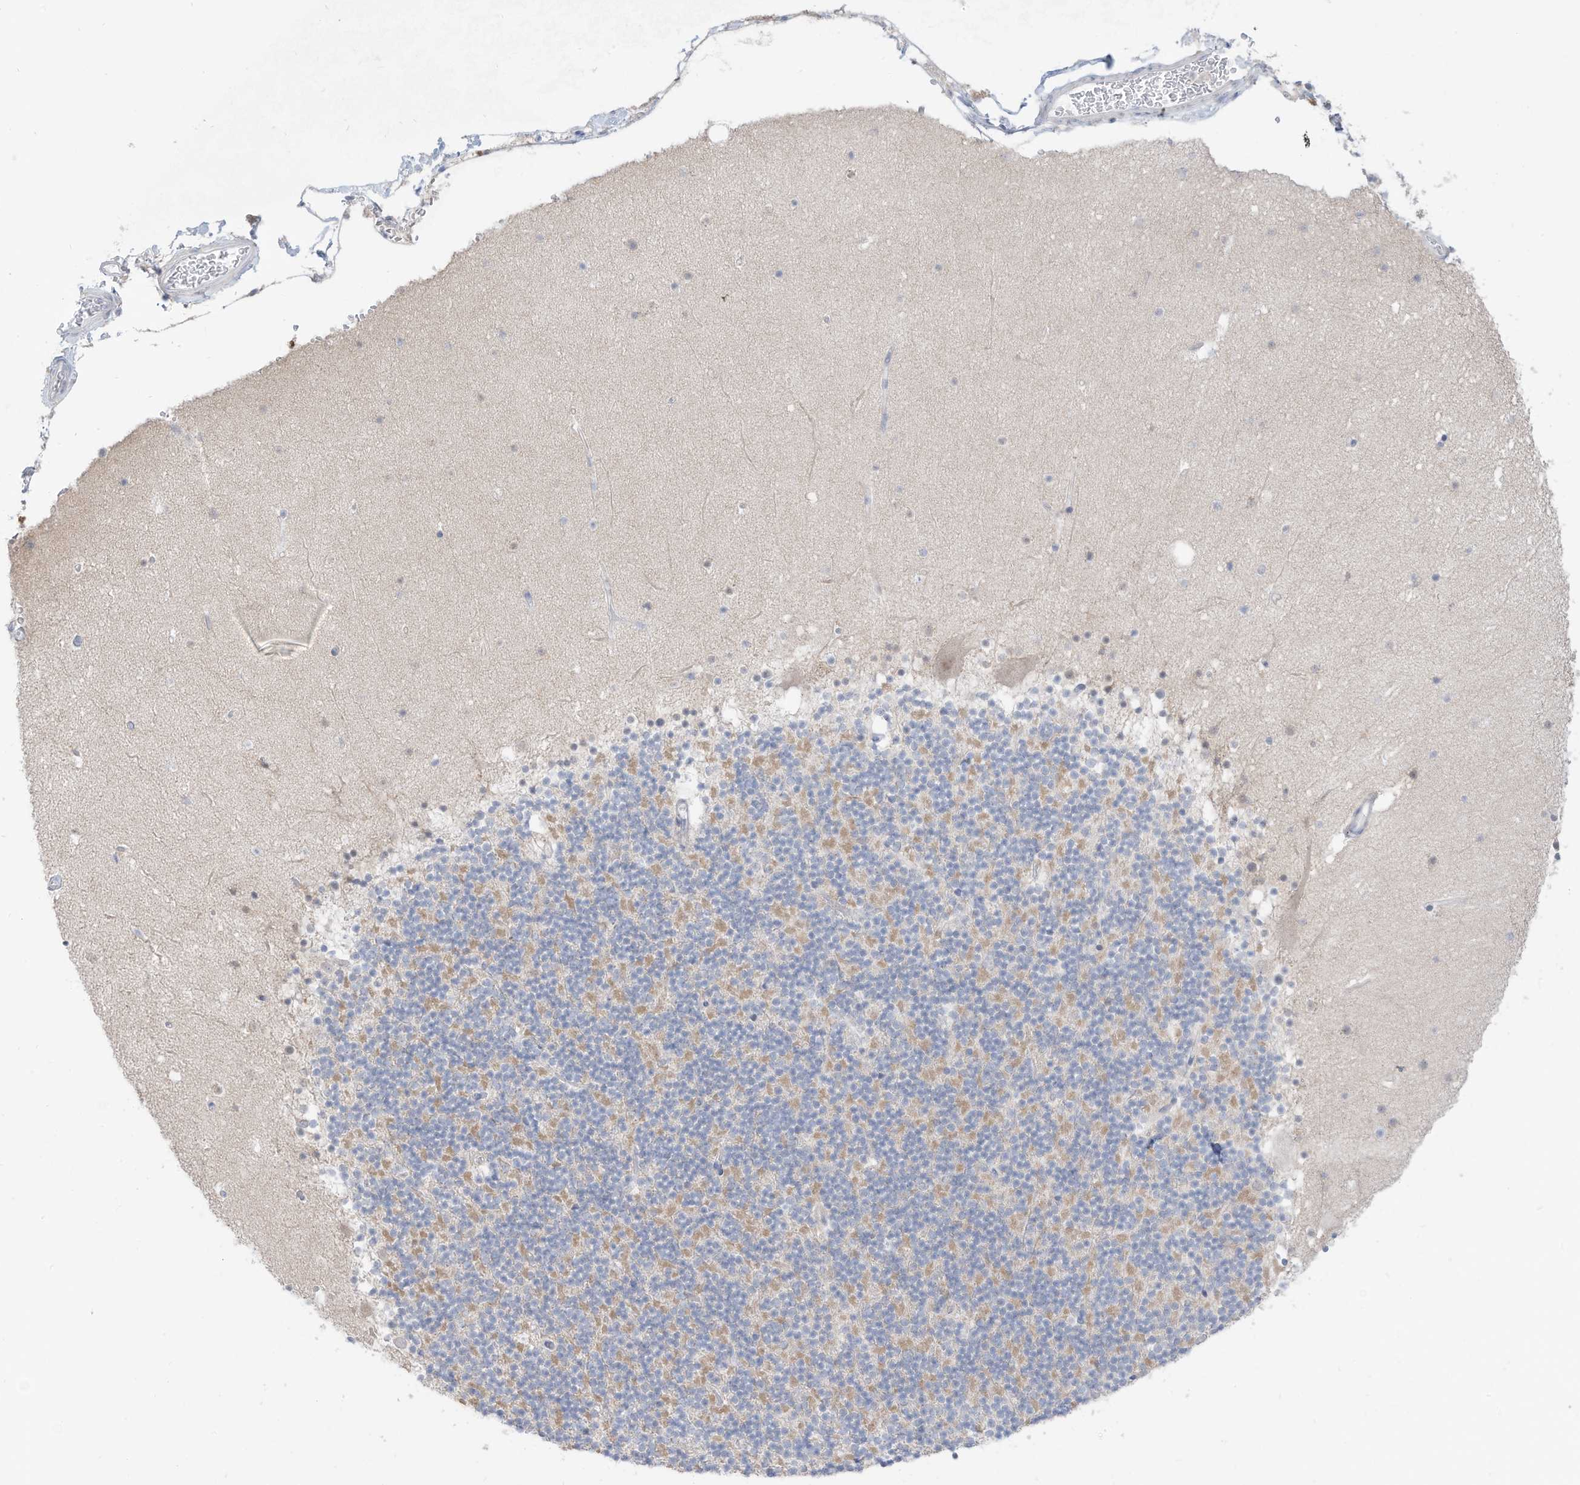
{"staining": {"intensity": "negative", "quantity": "none", "location": "none"}, "tissue": "cerebellum", "cell_type": "Cells in granular layer", "image_type": "normal", "snomed": [{"axis": "morphology", "description": "Normal tissue, NOS"}, {"axis": "topography", "description": "Cerebellum"}], "caption": "IHC photomicrograph of normal cerebellum: human cerebellum stained with DAB demonstrates no significant protein staining in cells in granular layer. (Immunohistochemistry (ihc), brightfield microscopy, high magnification).", "gene": "OGT", "patient": {"sex": "male", "age": 57}}